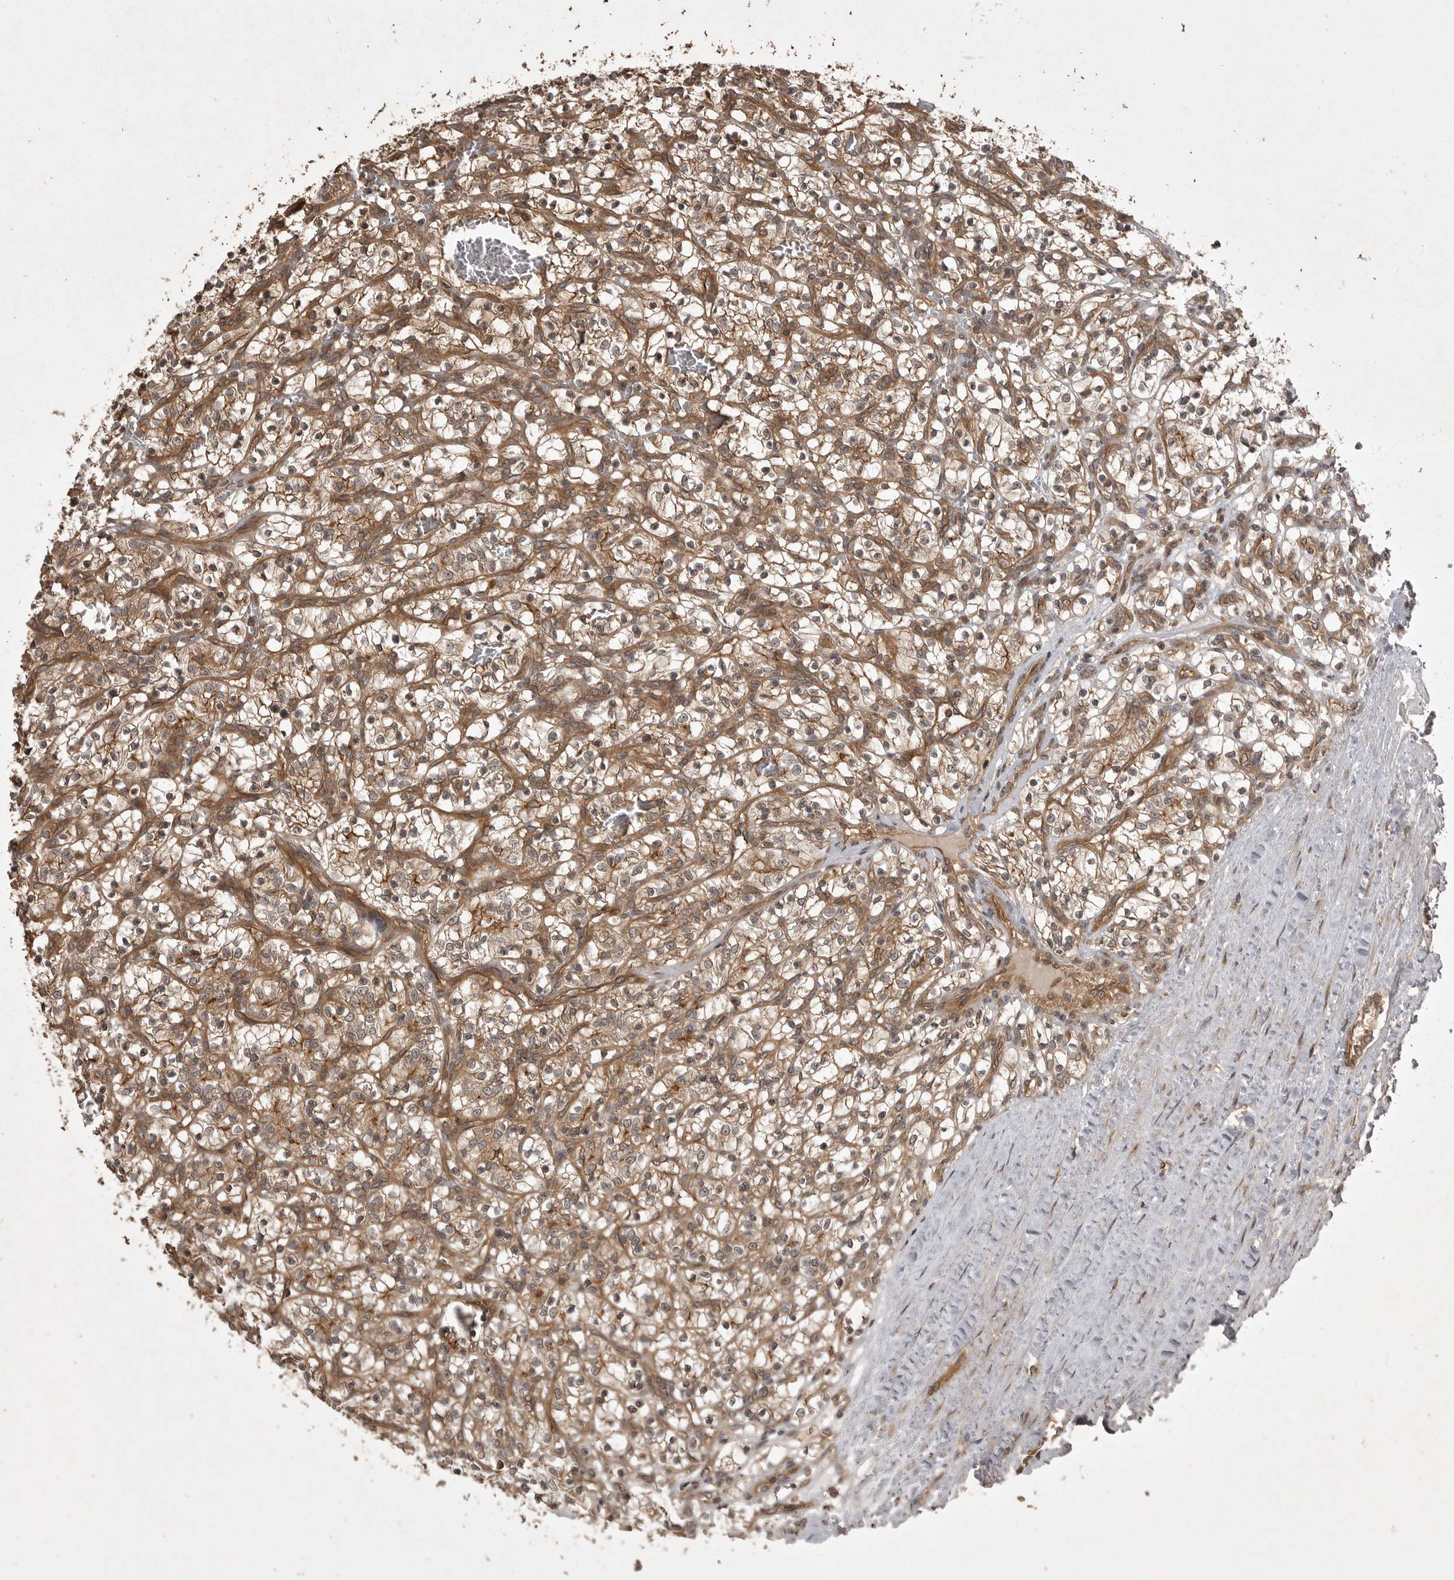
{"staining": {"intensity": "moderate", "quantity": ">75%", "location": "cytoplasmic/membranous"}, "tissue": "renal cancer", "cell_type": "Tumor cells", "image_type": "cancer", "snomed": [{"axis": "morphology", "description": "Adenocarcinoma, NOS"}, {"axis": "topography", "description": "Kidney"}], "caption": "Immunohistochemistry micrograph of renal cancer (adenocarcinoma) stained for a protein (brown), which reveals medium levels of moderate cytoplasmic/membranous positivity in about >75% of tumor cells.", "gene": "STK24", "patient": {"sex": "female", "age": 57}}